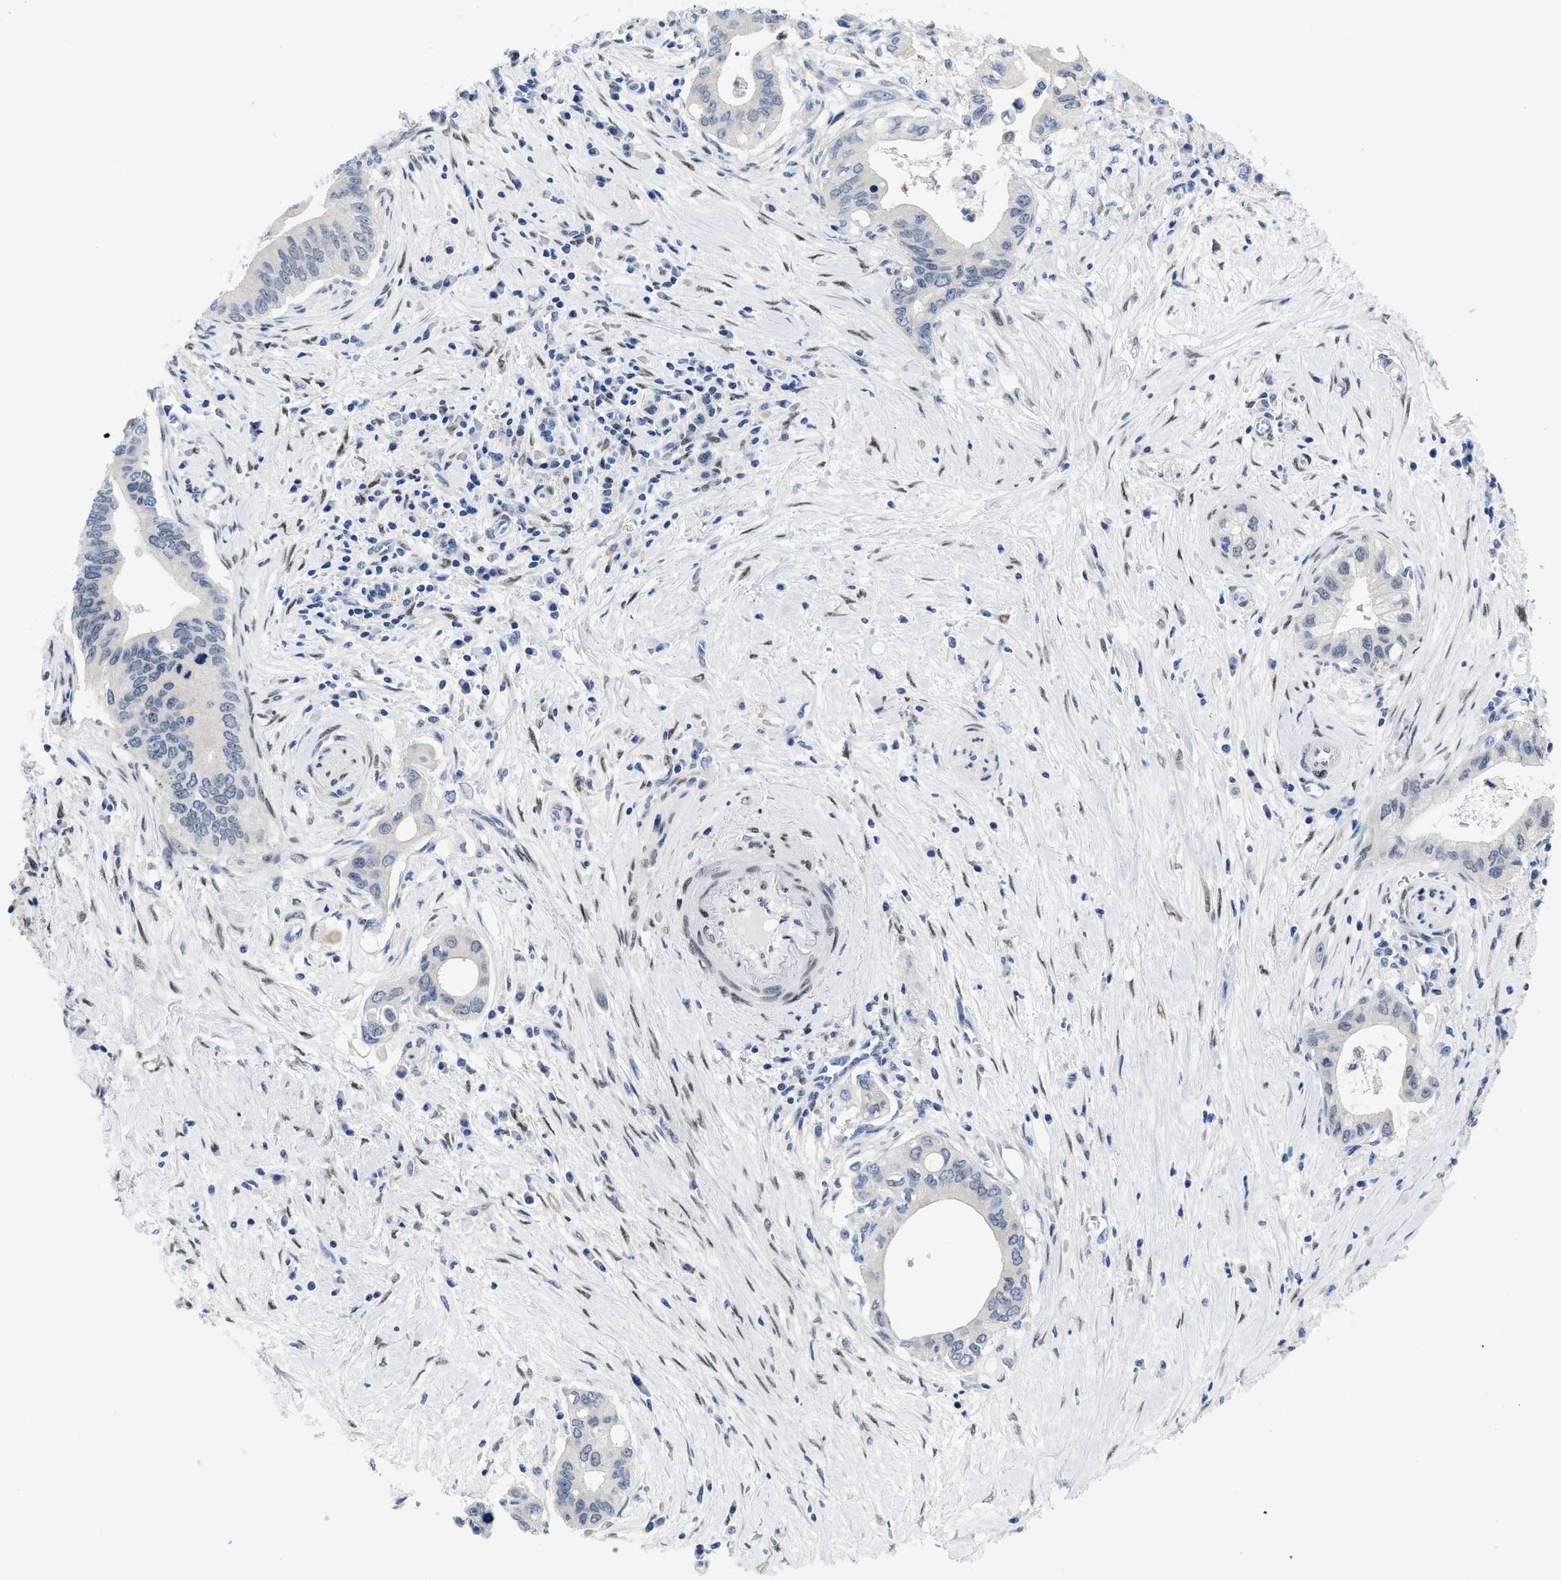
{"staining": {"intensity": "negative", "quantity": "none", "location": "none"}, "tissue": "pancreatic cancer", "cell_type": "Tumor cells", "image_type": "cancer", "snomed": [{"axis": "morphology", "description": "Adenocarcinoma, NOS"}, {"axis": "topography", "description": "Pancreas"}], "caption": "Tumor cells are negative for brown protein staining in adenocarcinoma (pancreatic). Brightfield microscopy of immunohistochemistry stained with DAB (3,3'-diaminobenzidine) (brown) and hematoxylin (blue), captured at high magnification.", "gene": "NFIX", "patient": {"sex": "female", "age": 73}}